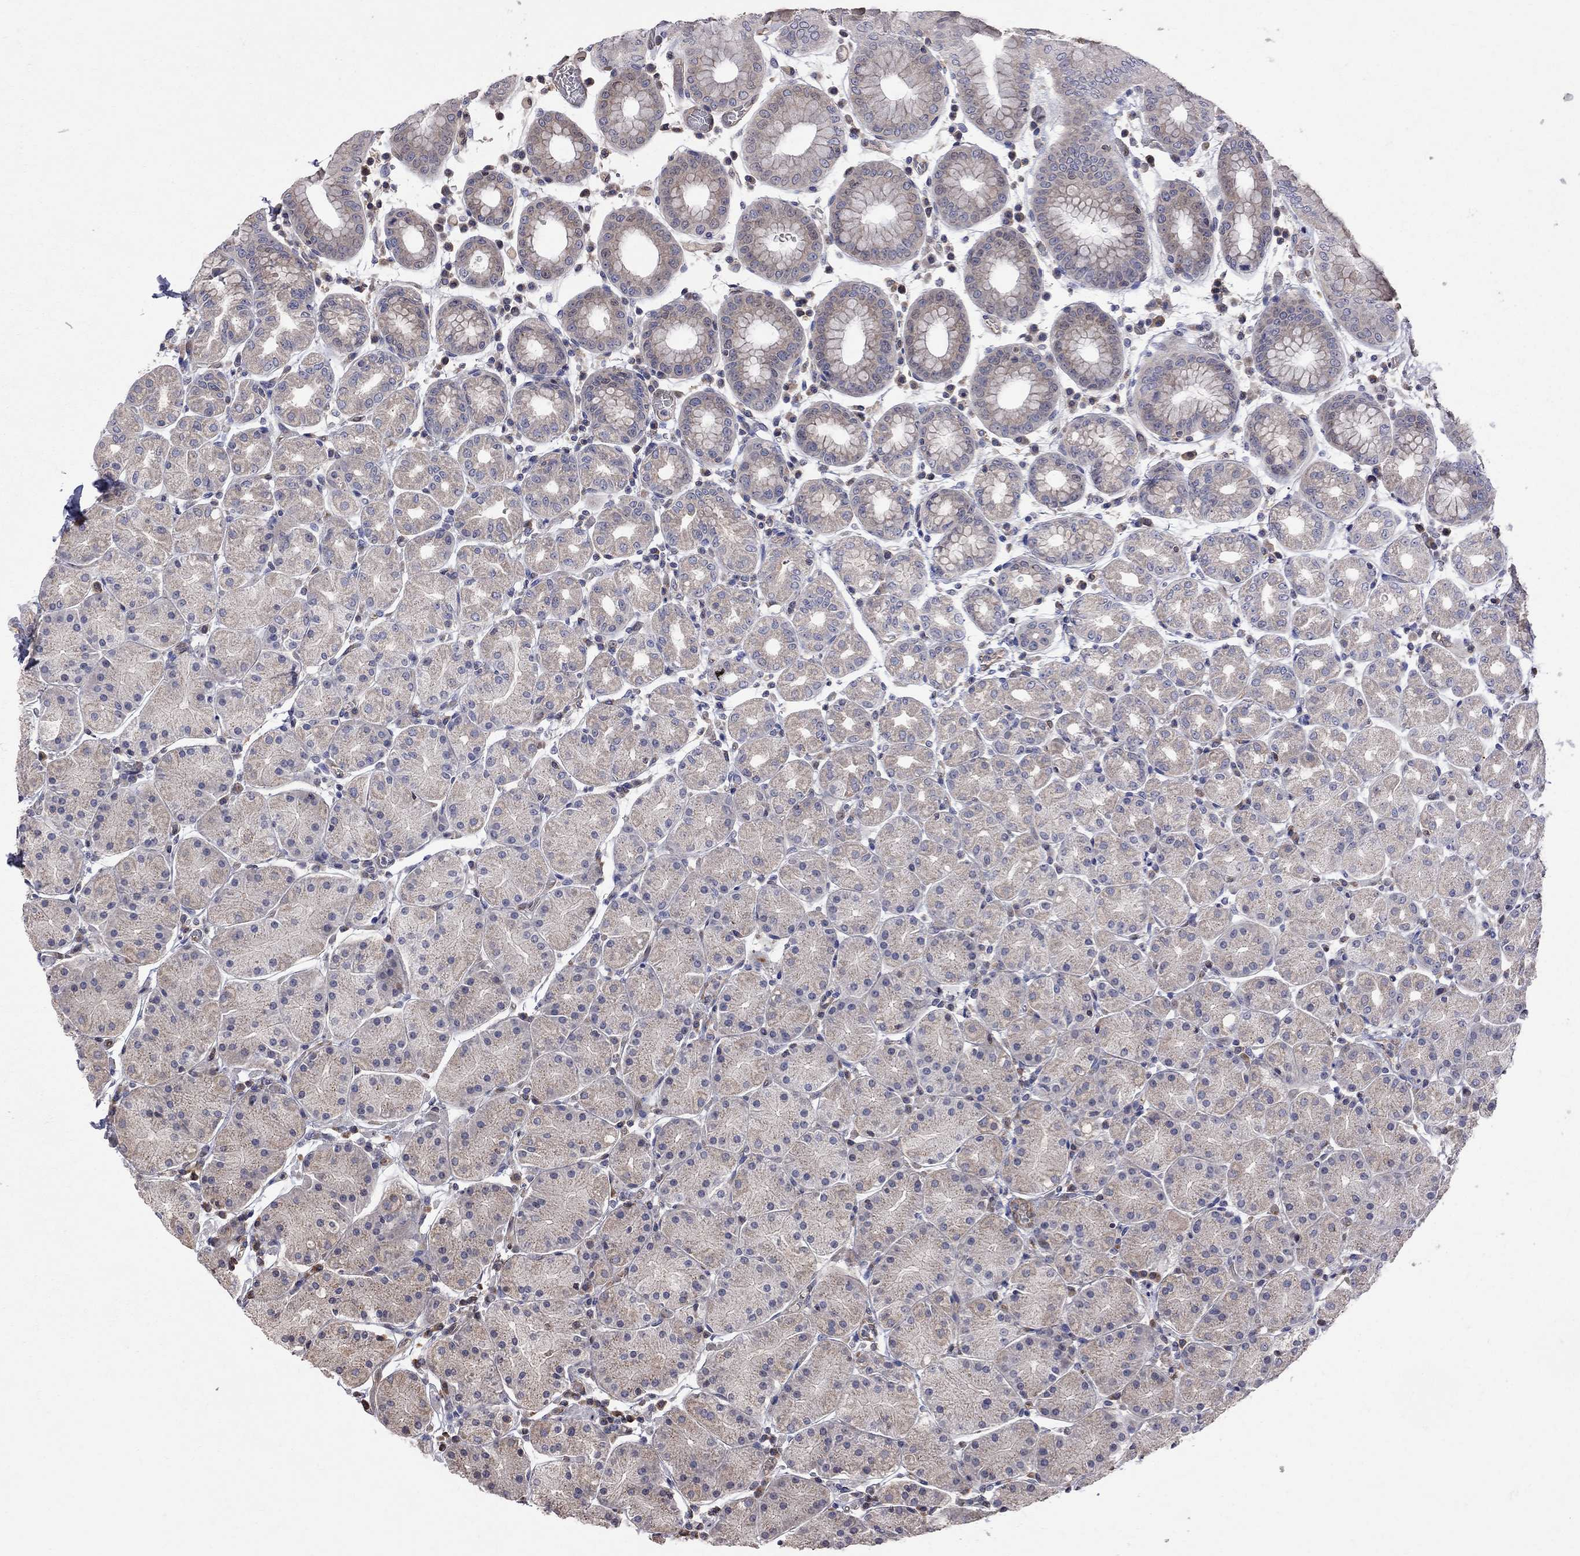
{"staining": {"intensity": "weak", "quantity": "<25%", "location": "cytoplasmic/membranous"}, "tissue": "stomach", "cell_type": "Glandular cells", "image_type": "normal", "snomed": [{"axis": "morphology", "description": "Normal tissue, NOS"}, {"axis": "topography", "description": "Stomach"}], "caption": "DAB (3,3'-diaminobenzidine) immunohistochemical staining of normal stomach displays no significant staining in glandular cells.", "gene": "ABI3", "patient": {"sex": "male", "age": 54}}